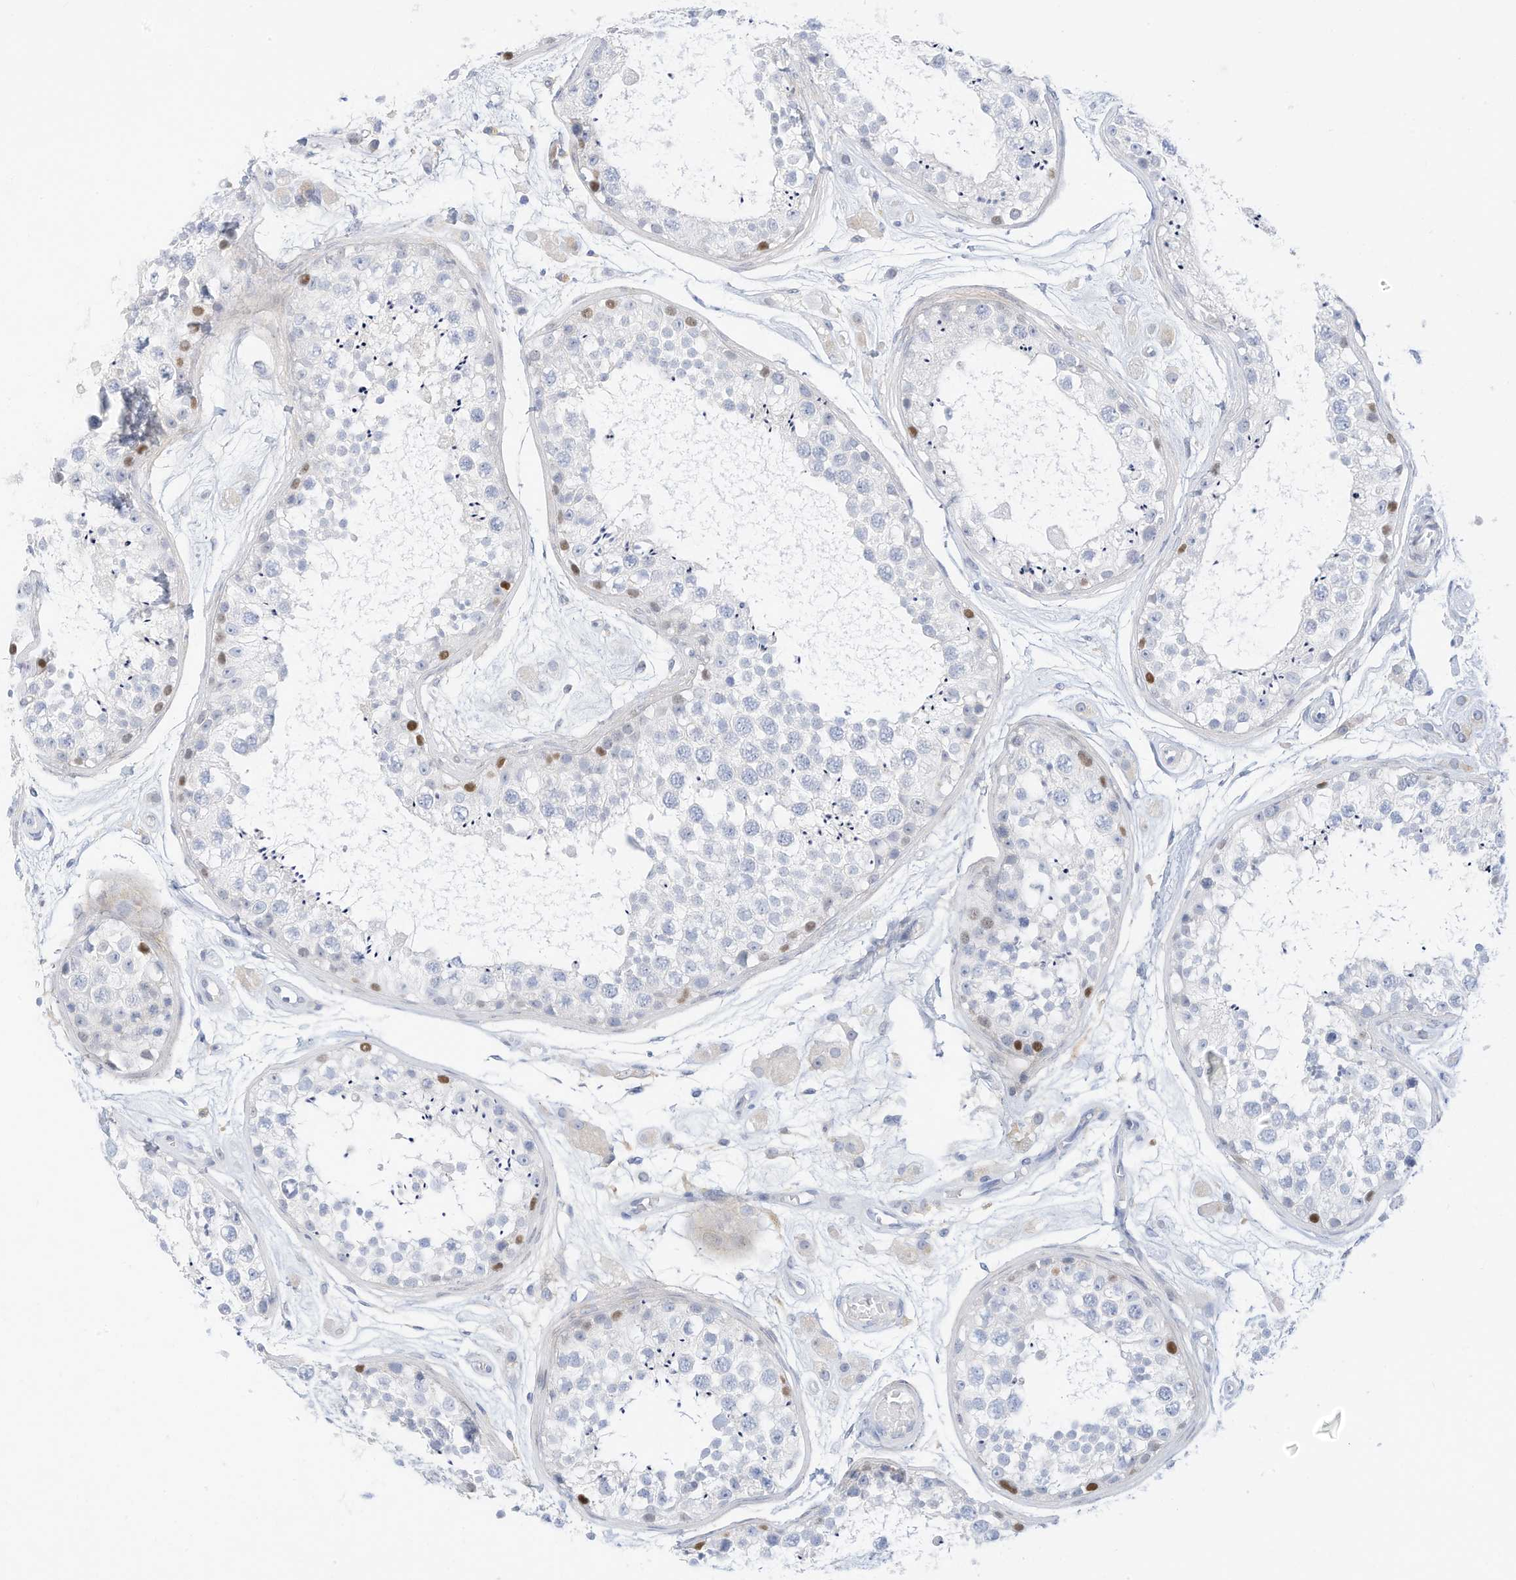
{"staining": {"intensity": "moderate", "quantity": "<25%", "location": "nuclear"}, "tissue": "testis", "cell_type": "Cells in seminiferous ducts", "image_type": "normal", "snomed": [{"axis": "morphology", "description": "Normal tissue, NOS"}, {"axis": "topography", "description": "Testis"}], "caption": "Protein analysis of normal testis displays moderate nuclear staining in approximately <25% of cells in seminiferous ducts.", "gene": "SPOCD1", "patient": {"sex": "male", "age": 25}}